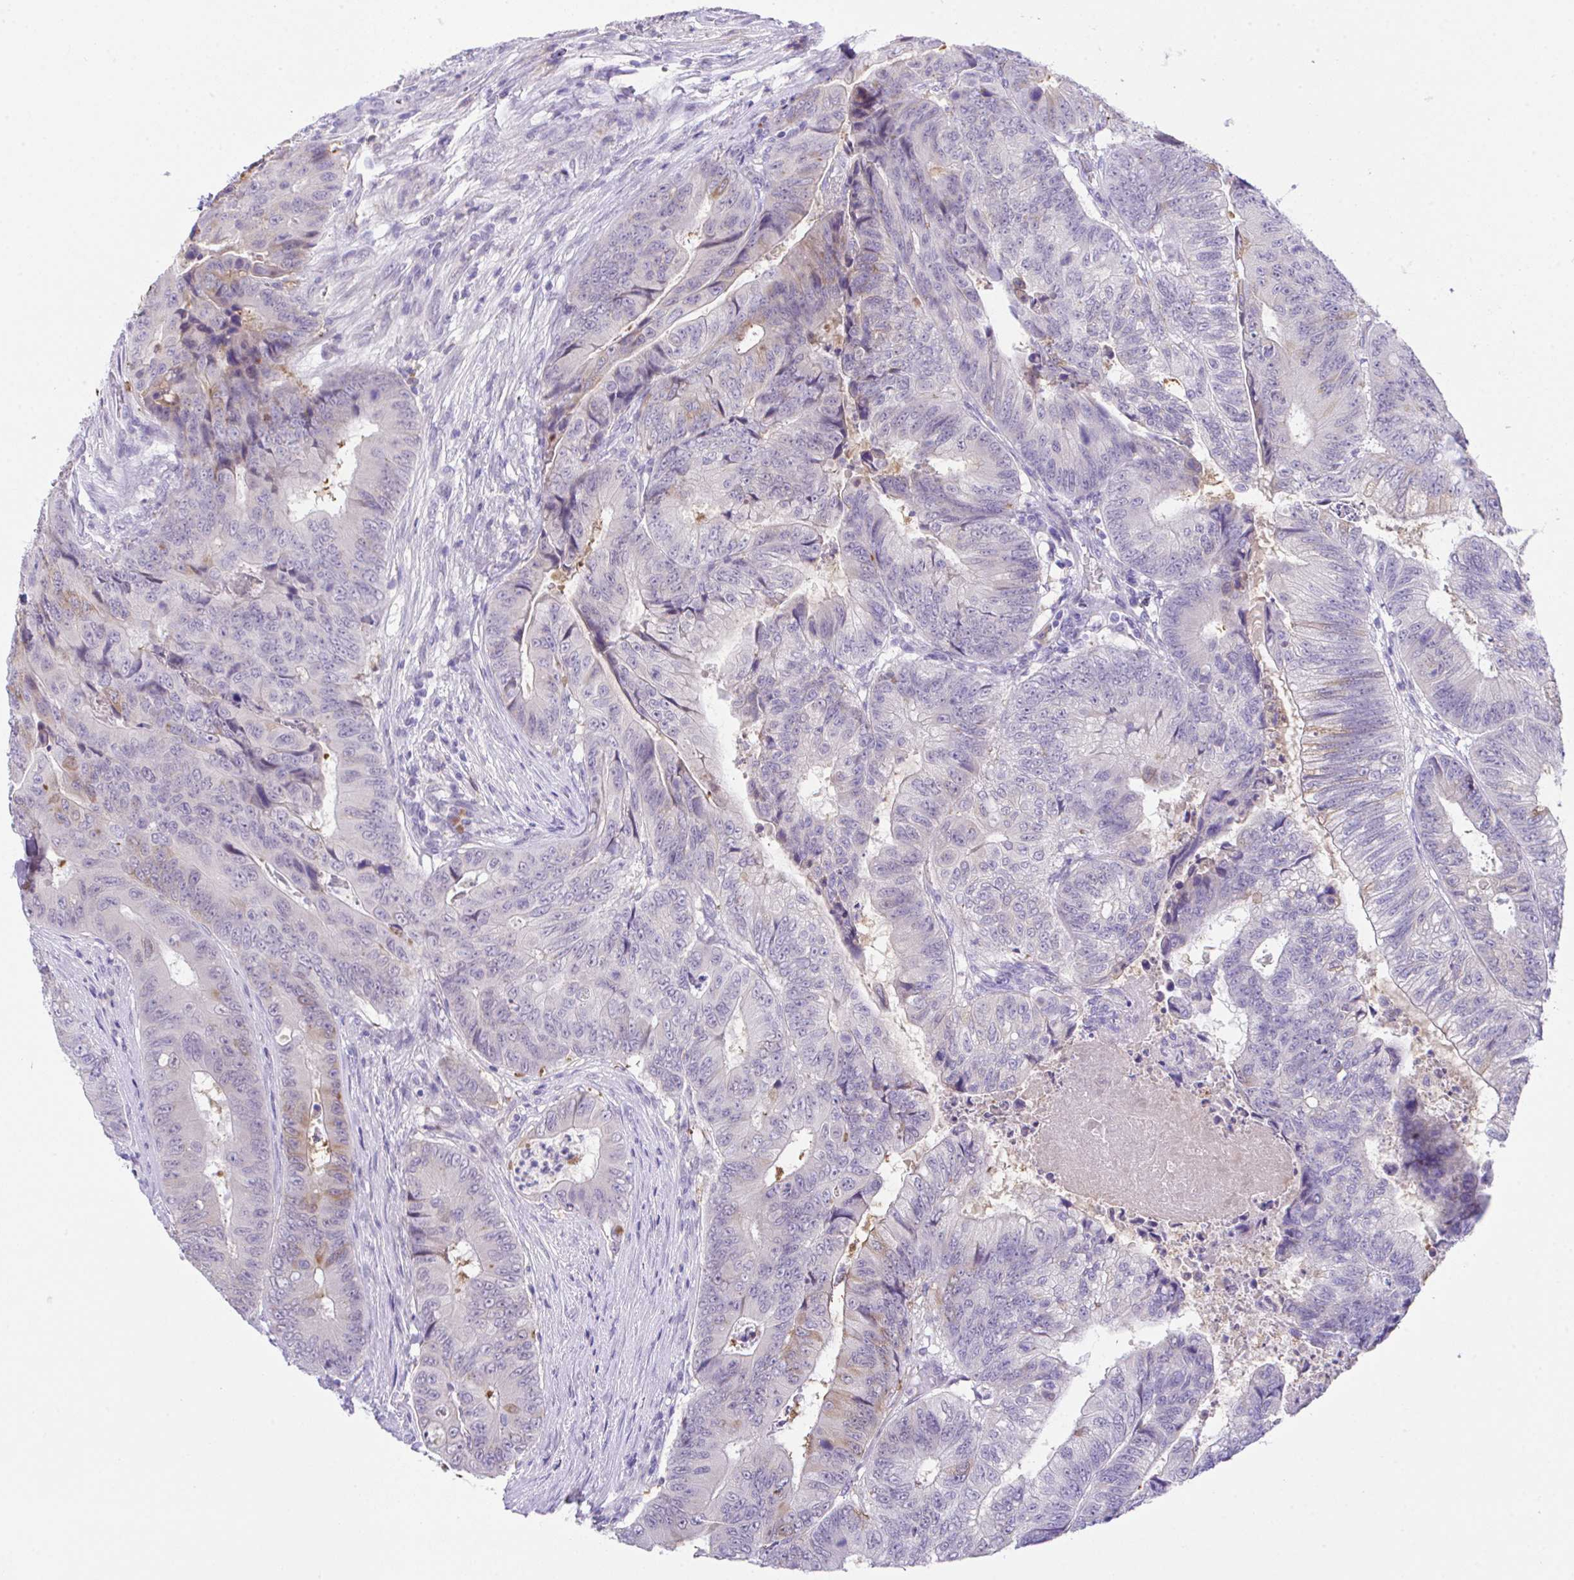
{"staining": {"intensity": "weak", "quantity": "<25%", "location": "cytoplasmic/membranous"}, "tissue": "colorectal cancer", "cell_type": "Tumor cells", "image_type": "cancer", "snomed": [{"axis": "morphology", "description": "Adenocarcinoma, NOS"}, {"axis": "topography", "description": "Colon"}], "caption": "Immunohistochemistry photomicrograph of colorectal adenocarcinoma stained for a protein (brown), which exhibits no positivity in tumor cells.", "gene": "HOXB4", "patient": {"sex": "female", "age": 48}}